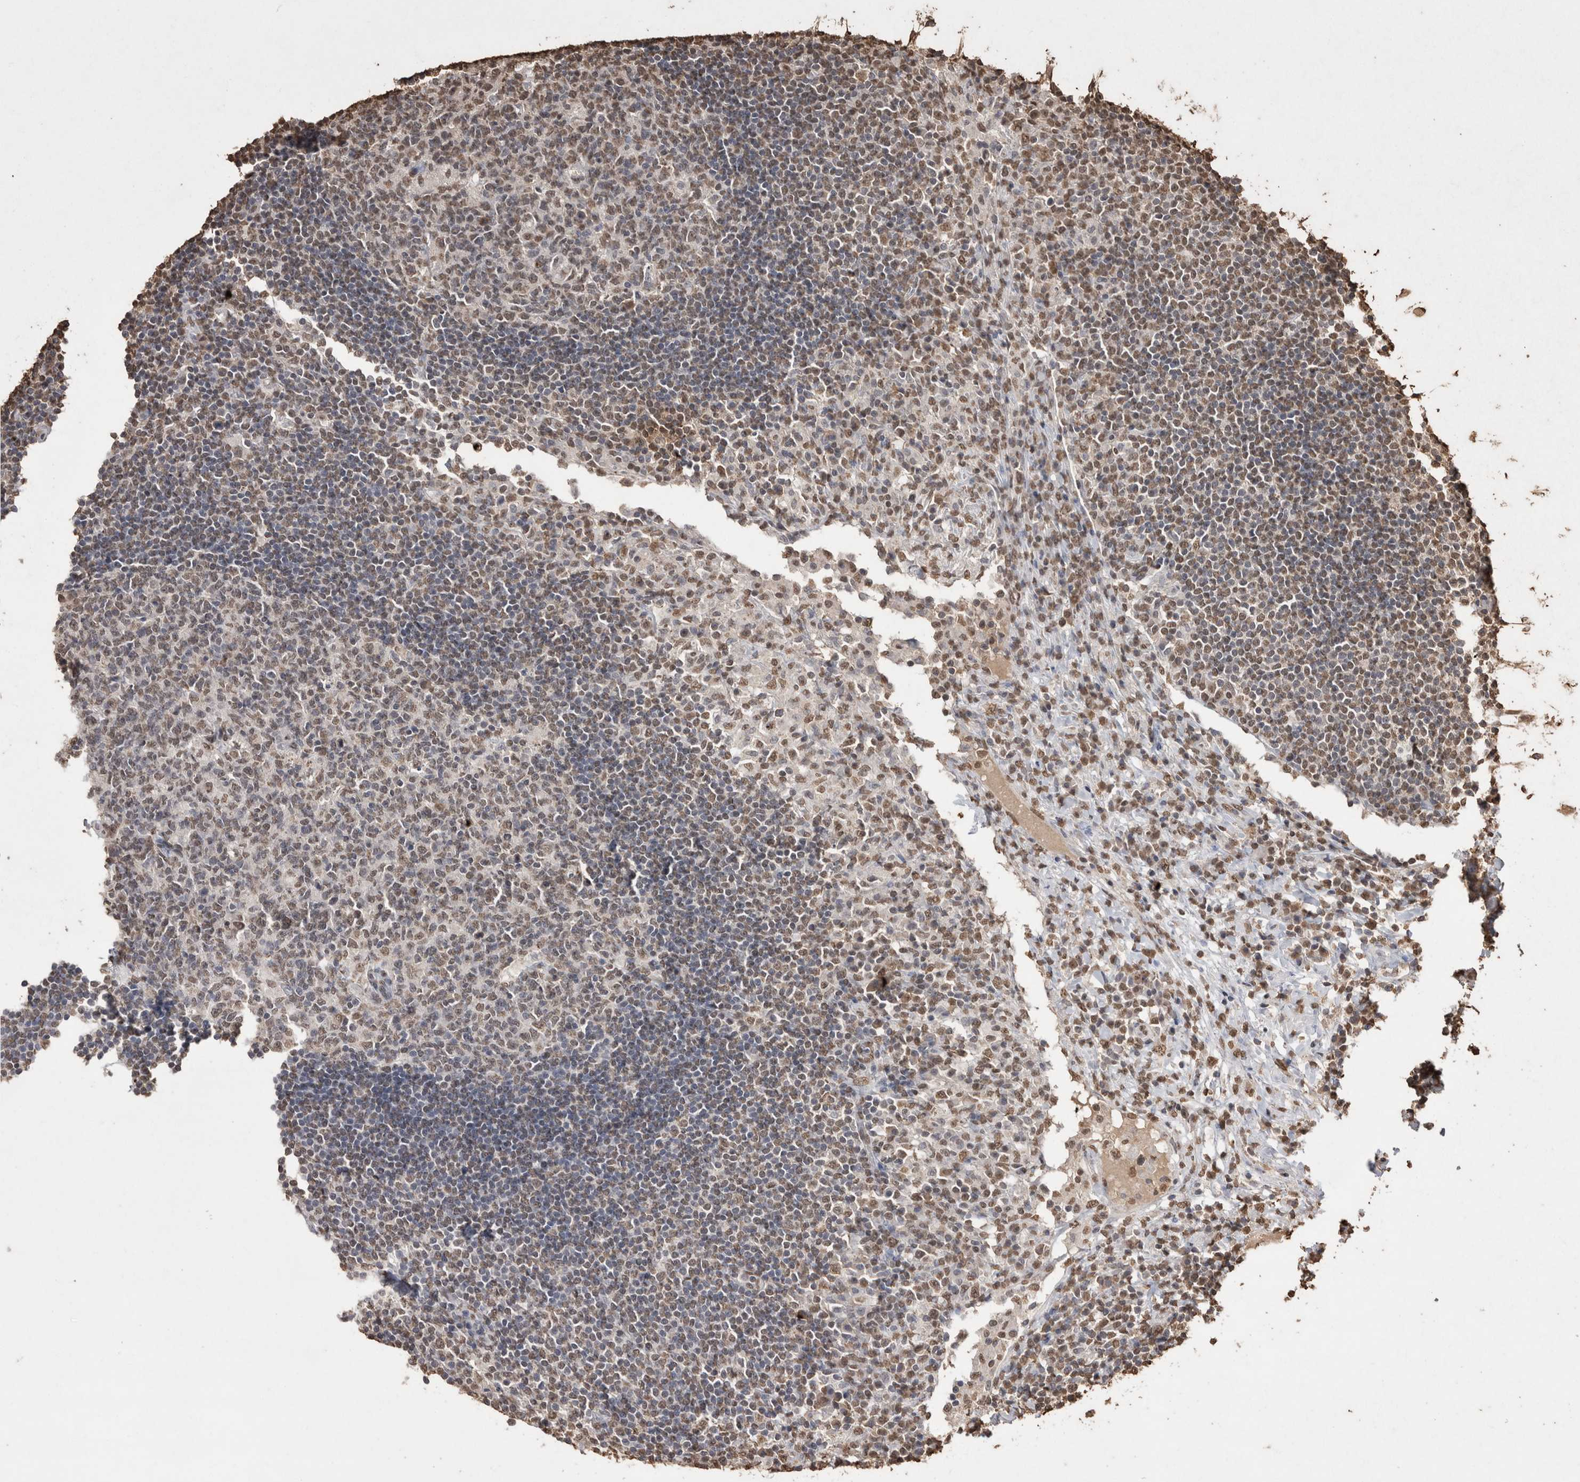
{"staining": {"intensity": "moderate", "quantity": ">75%", "location": "nuclear"}, "tissue": "lymph node", "cell_type": "Germinal center cells", "image_type": "normal", "snomed": [{"axis": "morphology", "description": "Normal tissue, NOS"}, {"axis": "topography", "description": "Lymph node"}], "caption": "An immunohistochemistry image of unremarkable tissue is shown. Protein staining in brown shows moderate nuclear positivity in lymph node within germinal center cells.", "gene": "POU5F1", "patient": {"sex": "female", "age": 53}}